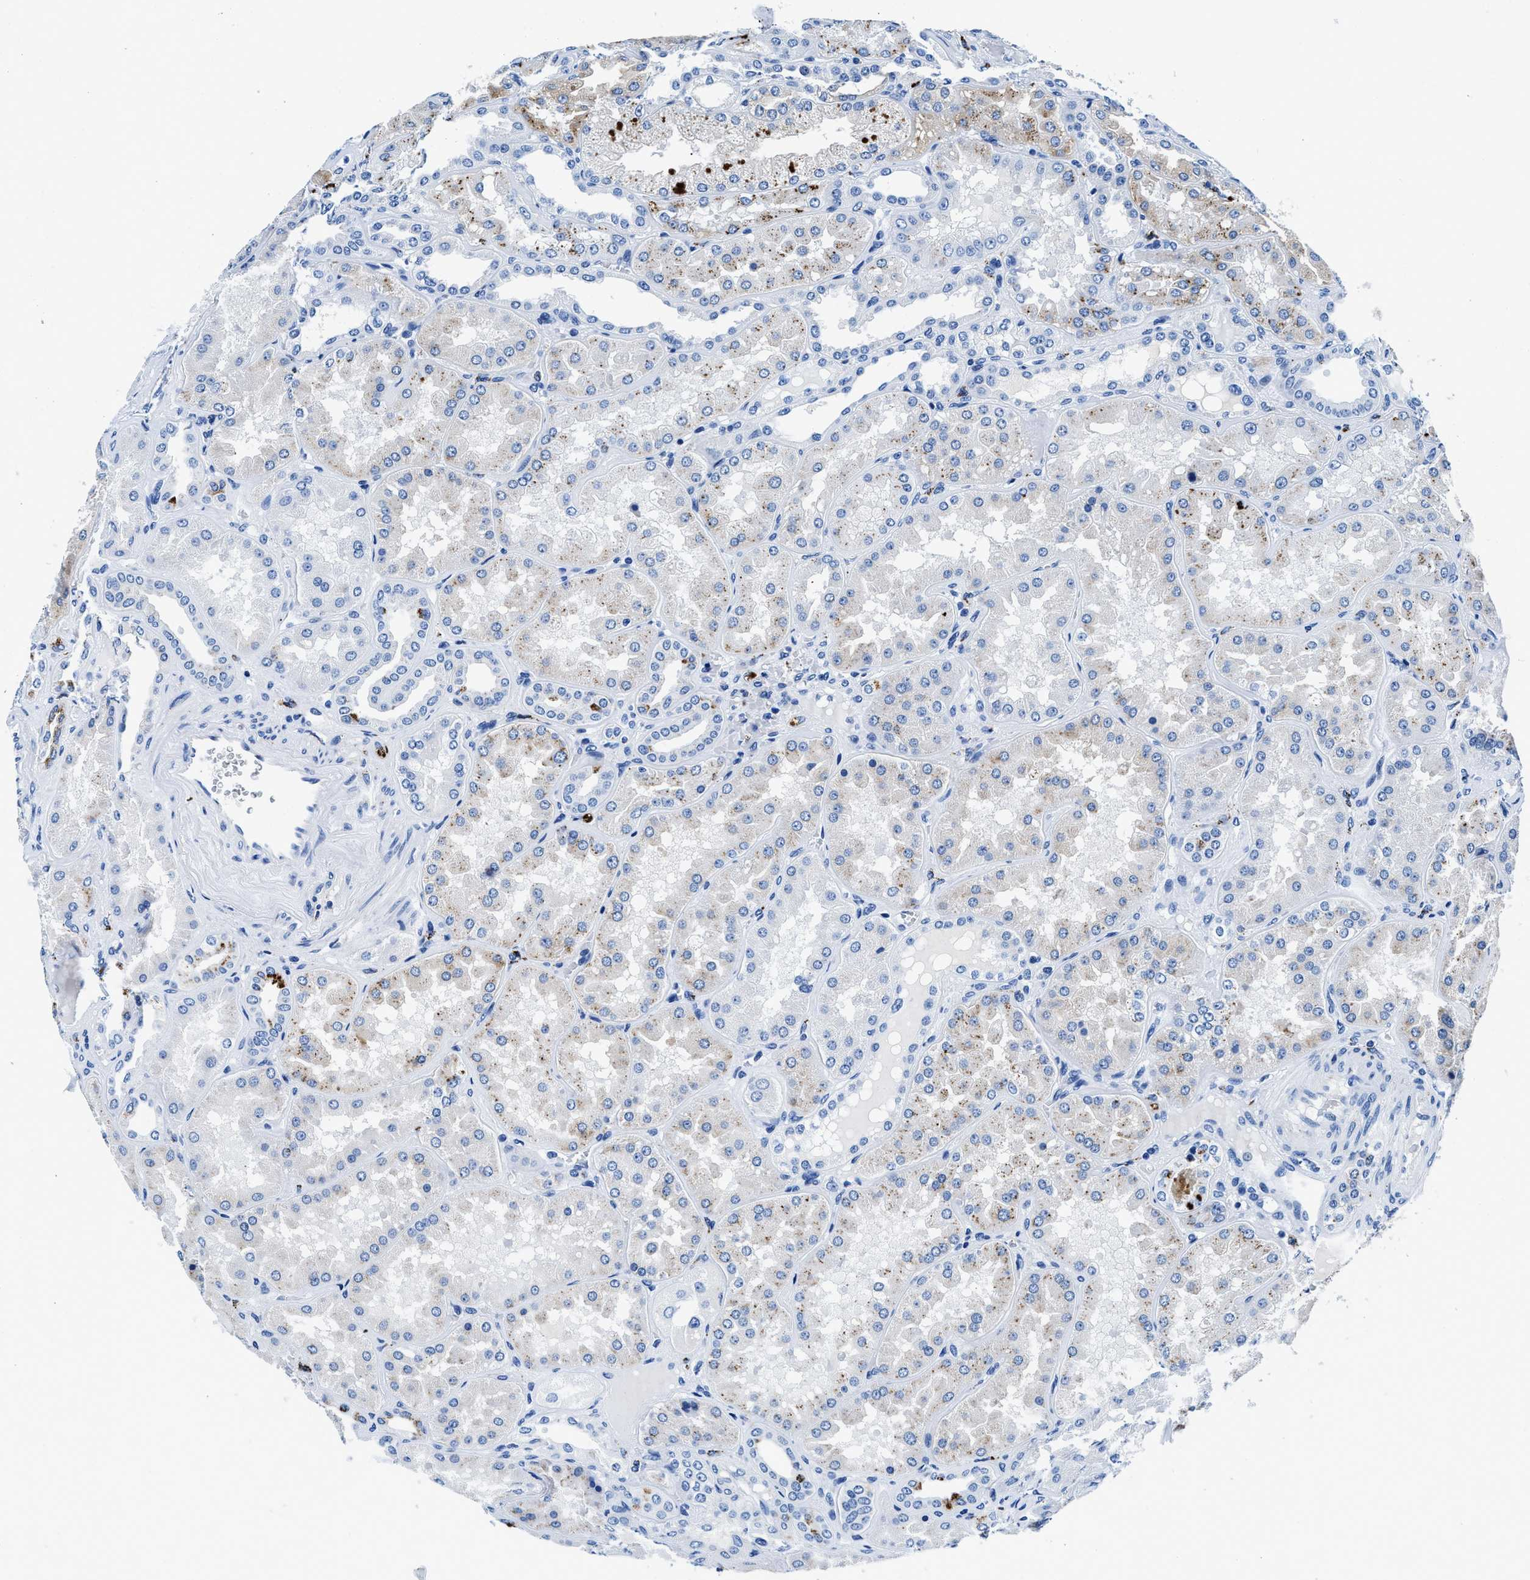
{"staining": {"intensity": "negative", "quantity": "none", "location": "none"}, "tissue": "kidney", "cell_type": "Cells in glomeruli", "image_type": "normal", "snomed": [{"axis": "morphology", "description": "Normal tissue, NOS"}, {"axis": "topography", "description": "Kidney"}], "caption": "DAB (3,3'-diaminobenzidine) immunohistochemical staining of benign kidney exhibits no significant staining in cells in glomeruli. Brightfield microscopy of IHC stained with DAB (3,3'-diaminobenzidine) (brown) and hematoxylin (blue), captured at high magnification.", "gene": "OR14K1", "patient": {"sex": "female", "age": 56}}